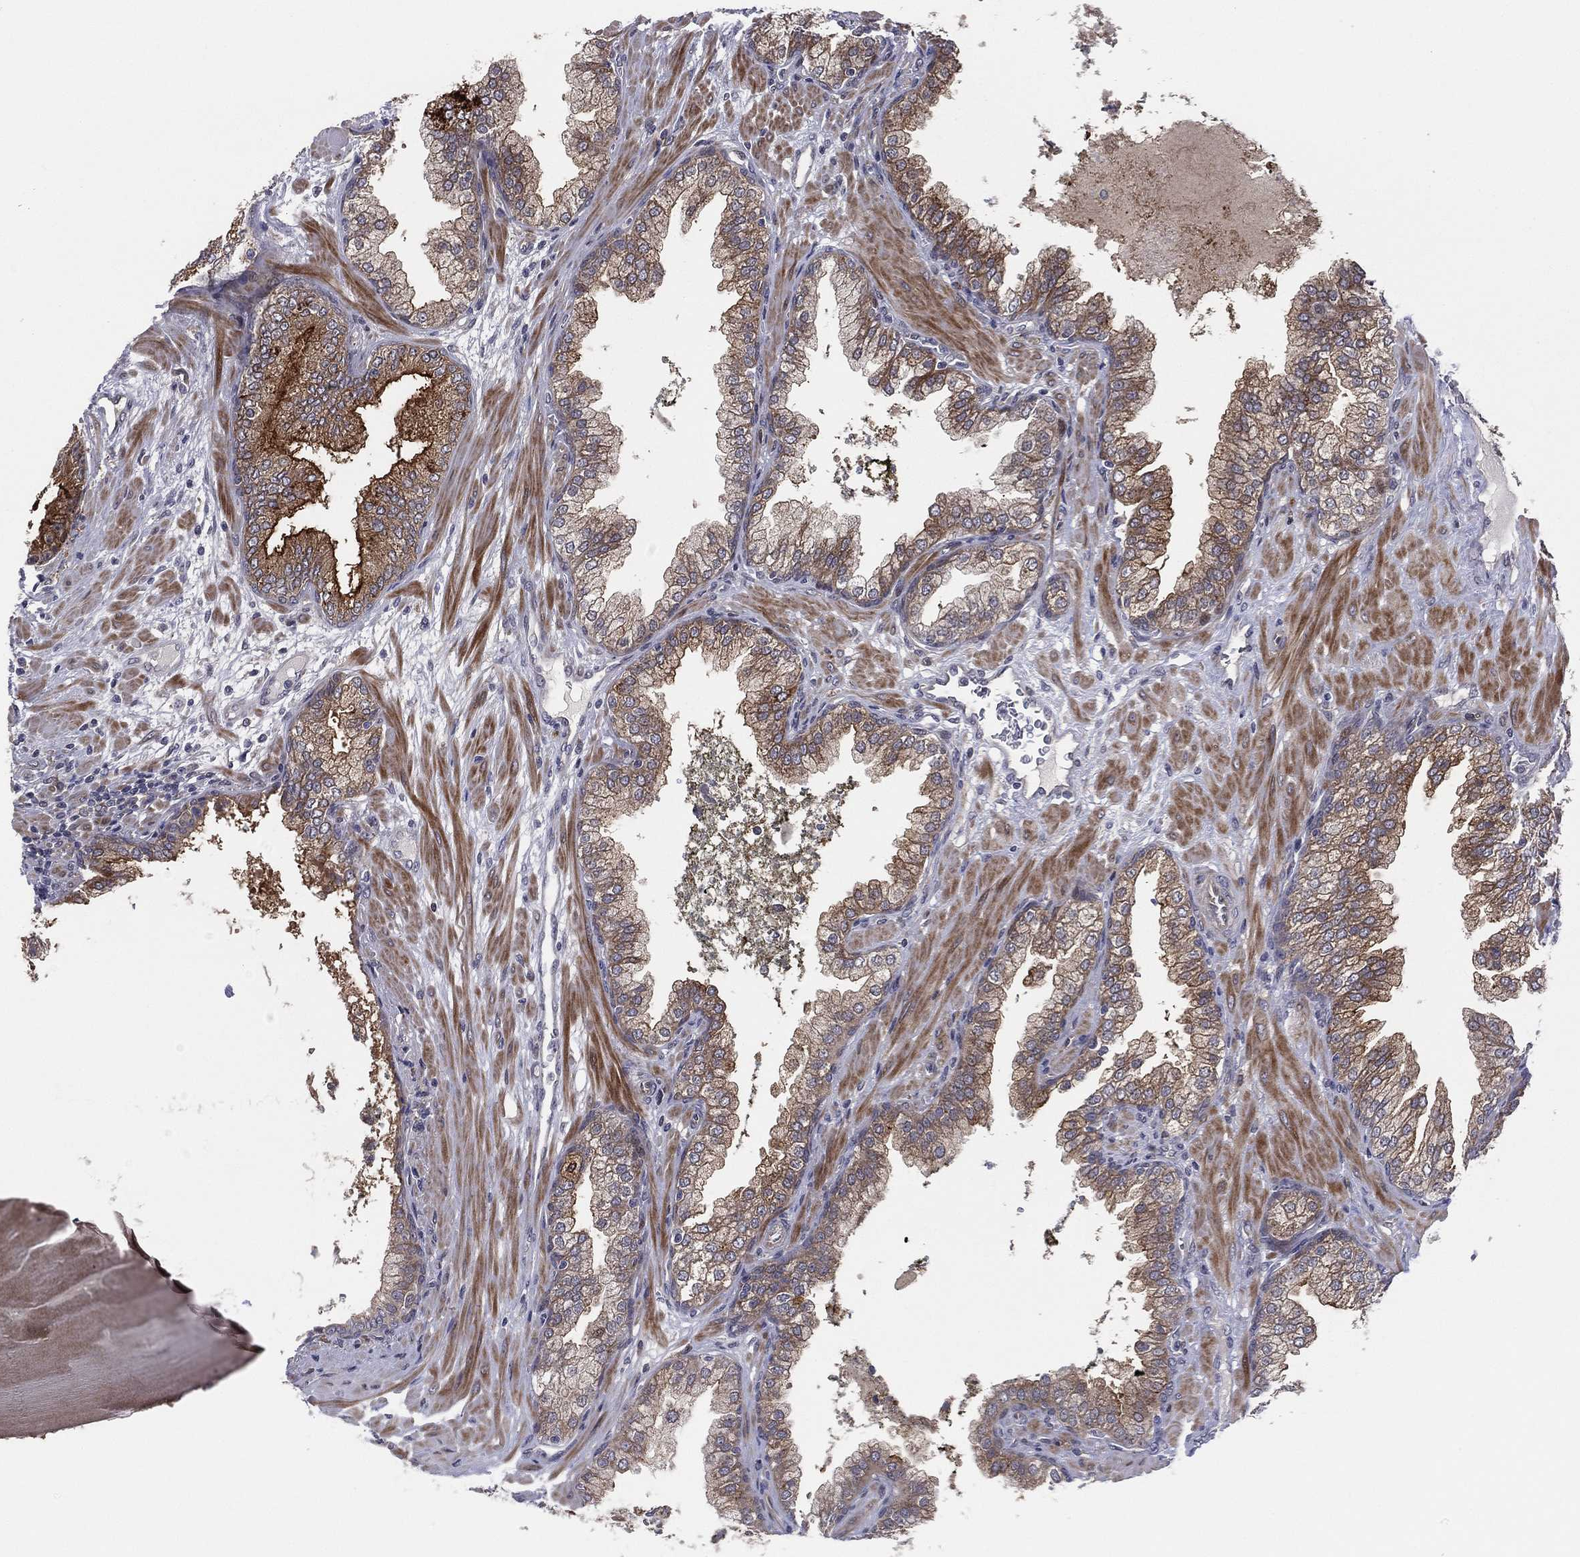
{"staining": {"intensity": "strong", "quantity": "25%-75%", "location": "cytoplasmic/membranous"}, "tissue": "prostate cancer", "cell_type": "Tumor cells", "image_type": "cancer", "snomed": [{"axis": "morphology", "description": "Adenocarcinoma, Low grade"}, {"axis": "topography", "description": "Prostate"}], "caption": "The image demonstrates immunohistochemical staining of prostate cancer. There is strong cytoplasmic/membranous expression is seen in approximately 25%-75% of tumor cells.", "gene": "UTP14A", "patient": {"sex": "male", "age": 62}}